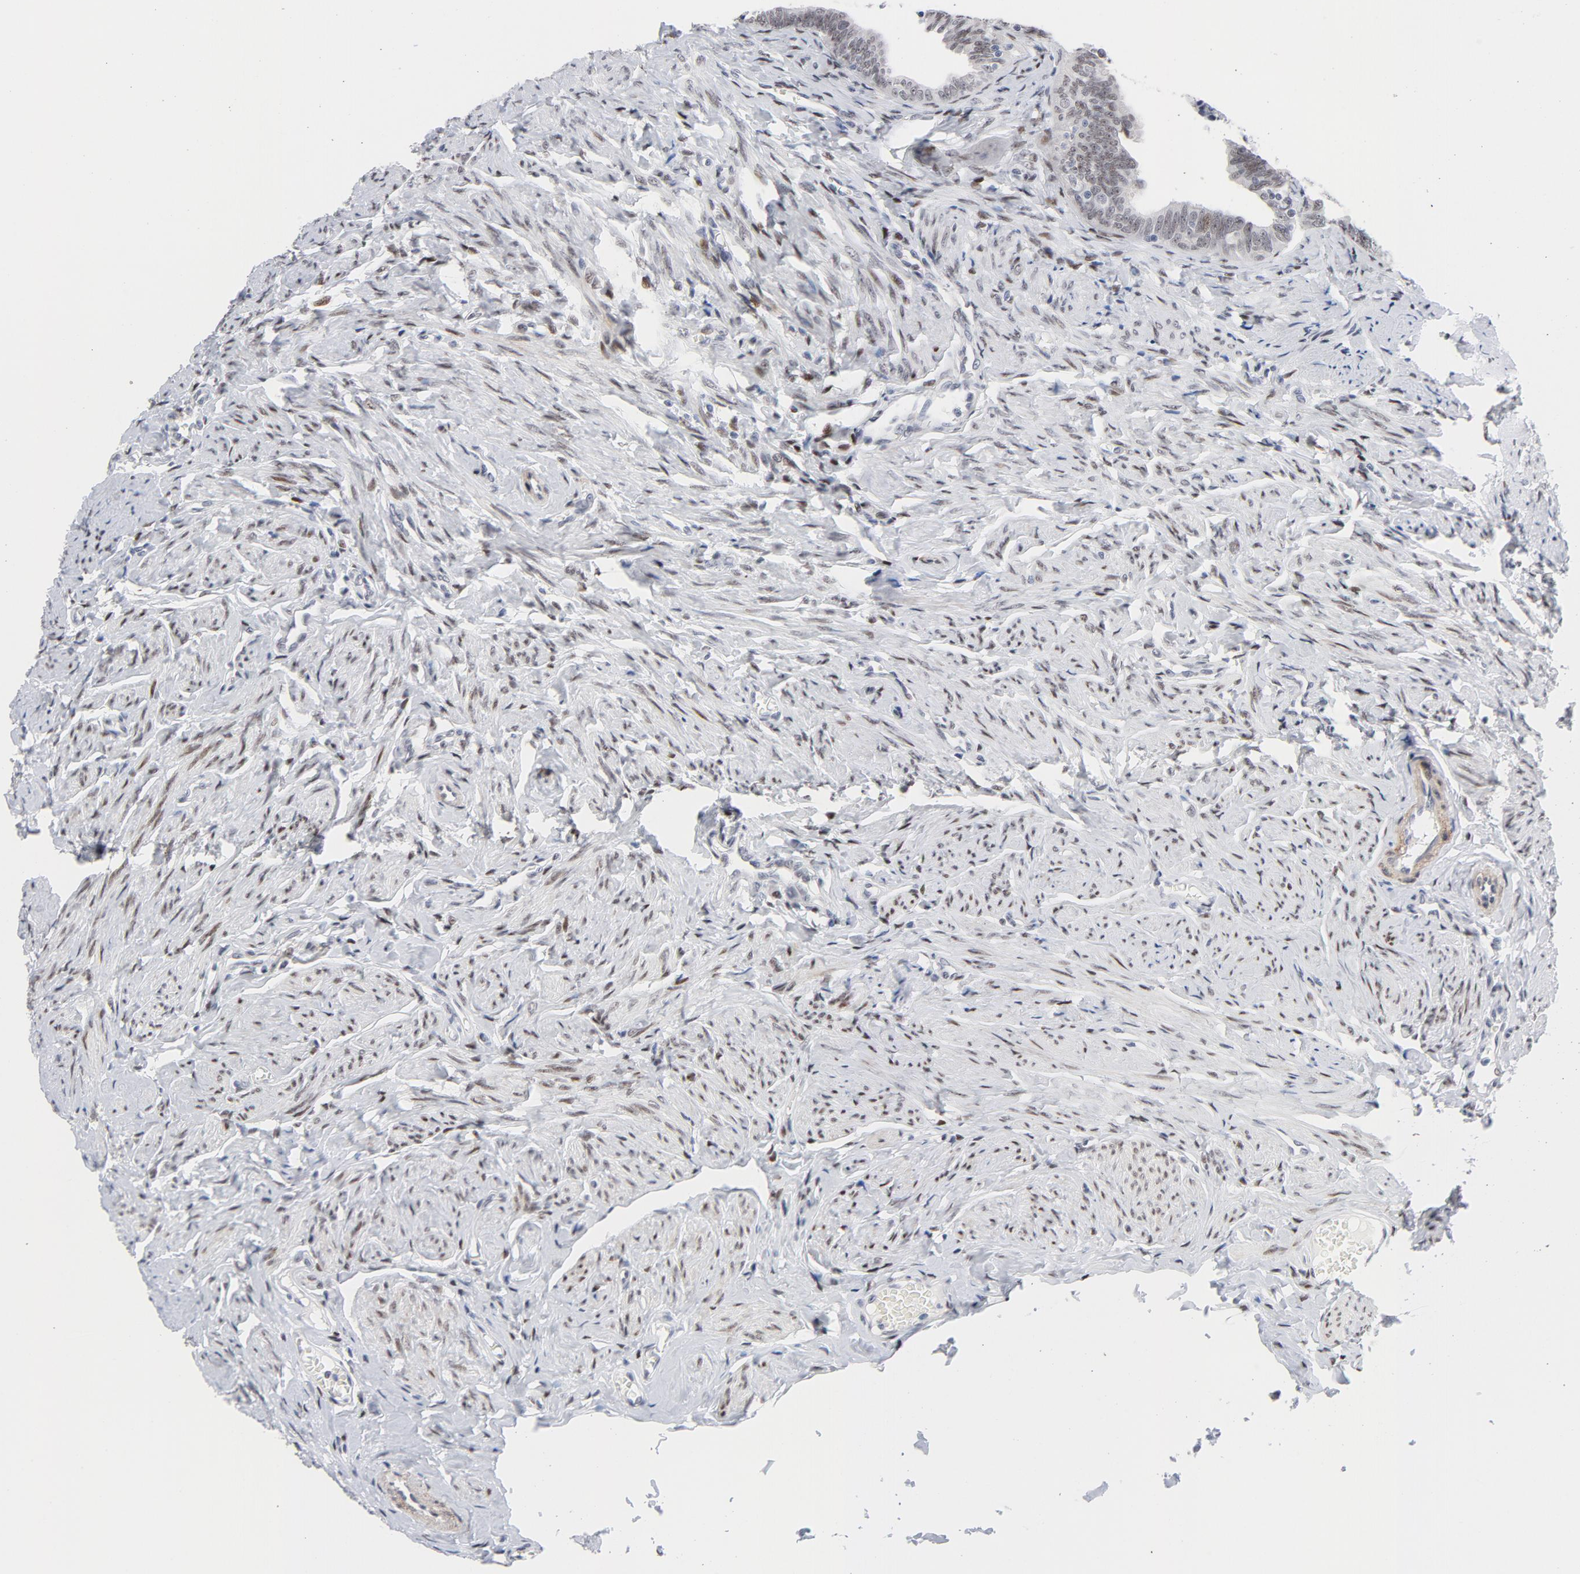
{"staining": {"intensity": "moderate", "quantity": ">75%", "location": "nuclear"}, "tissue": "fallopian tube", "cell_type": "Glandular cells", "image_type": "normal", "snomed": [{"axis": "morphology", "description": "Normal tissue, NOS"}, {"axis": "topography", "description": "Fallopian tube"}, {"axis": "topography", "description": "Ovary"}], "caption": "Glandular cells reveal medium levels of moderate nuclear expression in about >75% of cells in benign human fallopian tube.", "gene": "NFIC", "patient": {"sex": "female", "age": 69}}